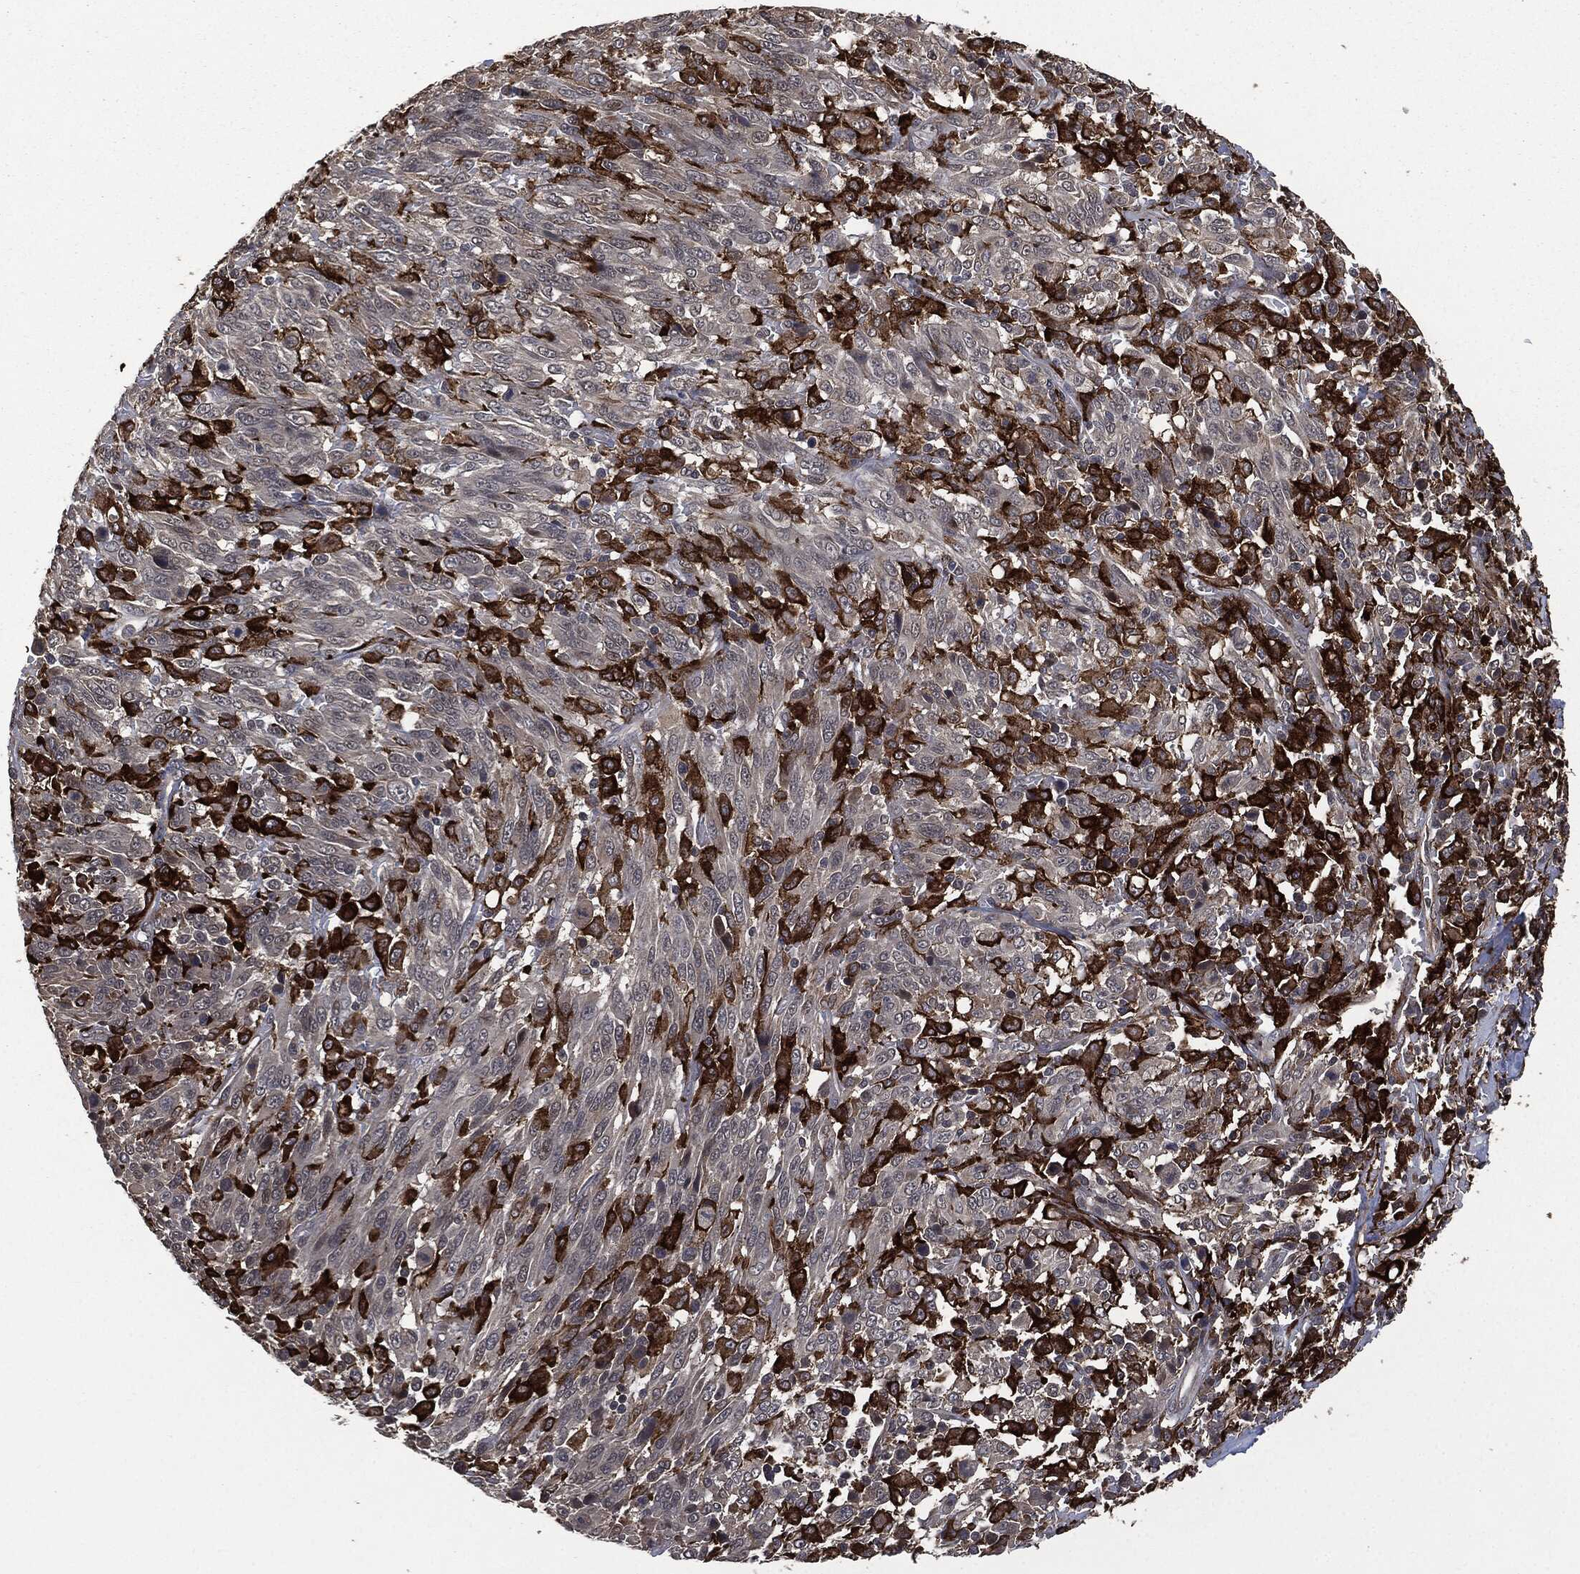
{"staining": {"intensity": "moderate", "quantity": "<25%", "location": "cytoplasmic/membranous"}, "tissue": "melanoma", "cell_type": "Tumor cells", "image_type": "cancer", "snomed": [{"axis": "morphology", "description": "Malignant melanoma, NOS"}, {"axis": "topography", "description": "Skin"}], "caption": "This histopathology image demonstrates immunohistochemistry (IHC) staining of malignant melanoma, with low moderate cytoplasmic/membranous staining in approximately <25% of tumor cells.", "gene": "CRABP2", "patient": {"sex": "female", "age": 91}}